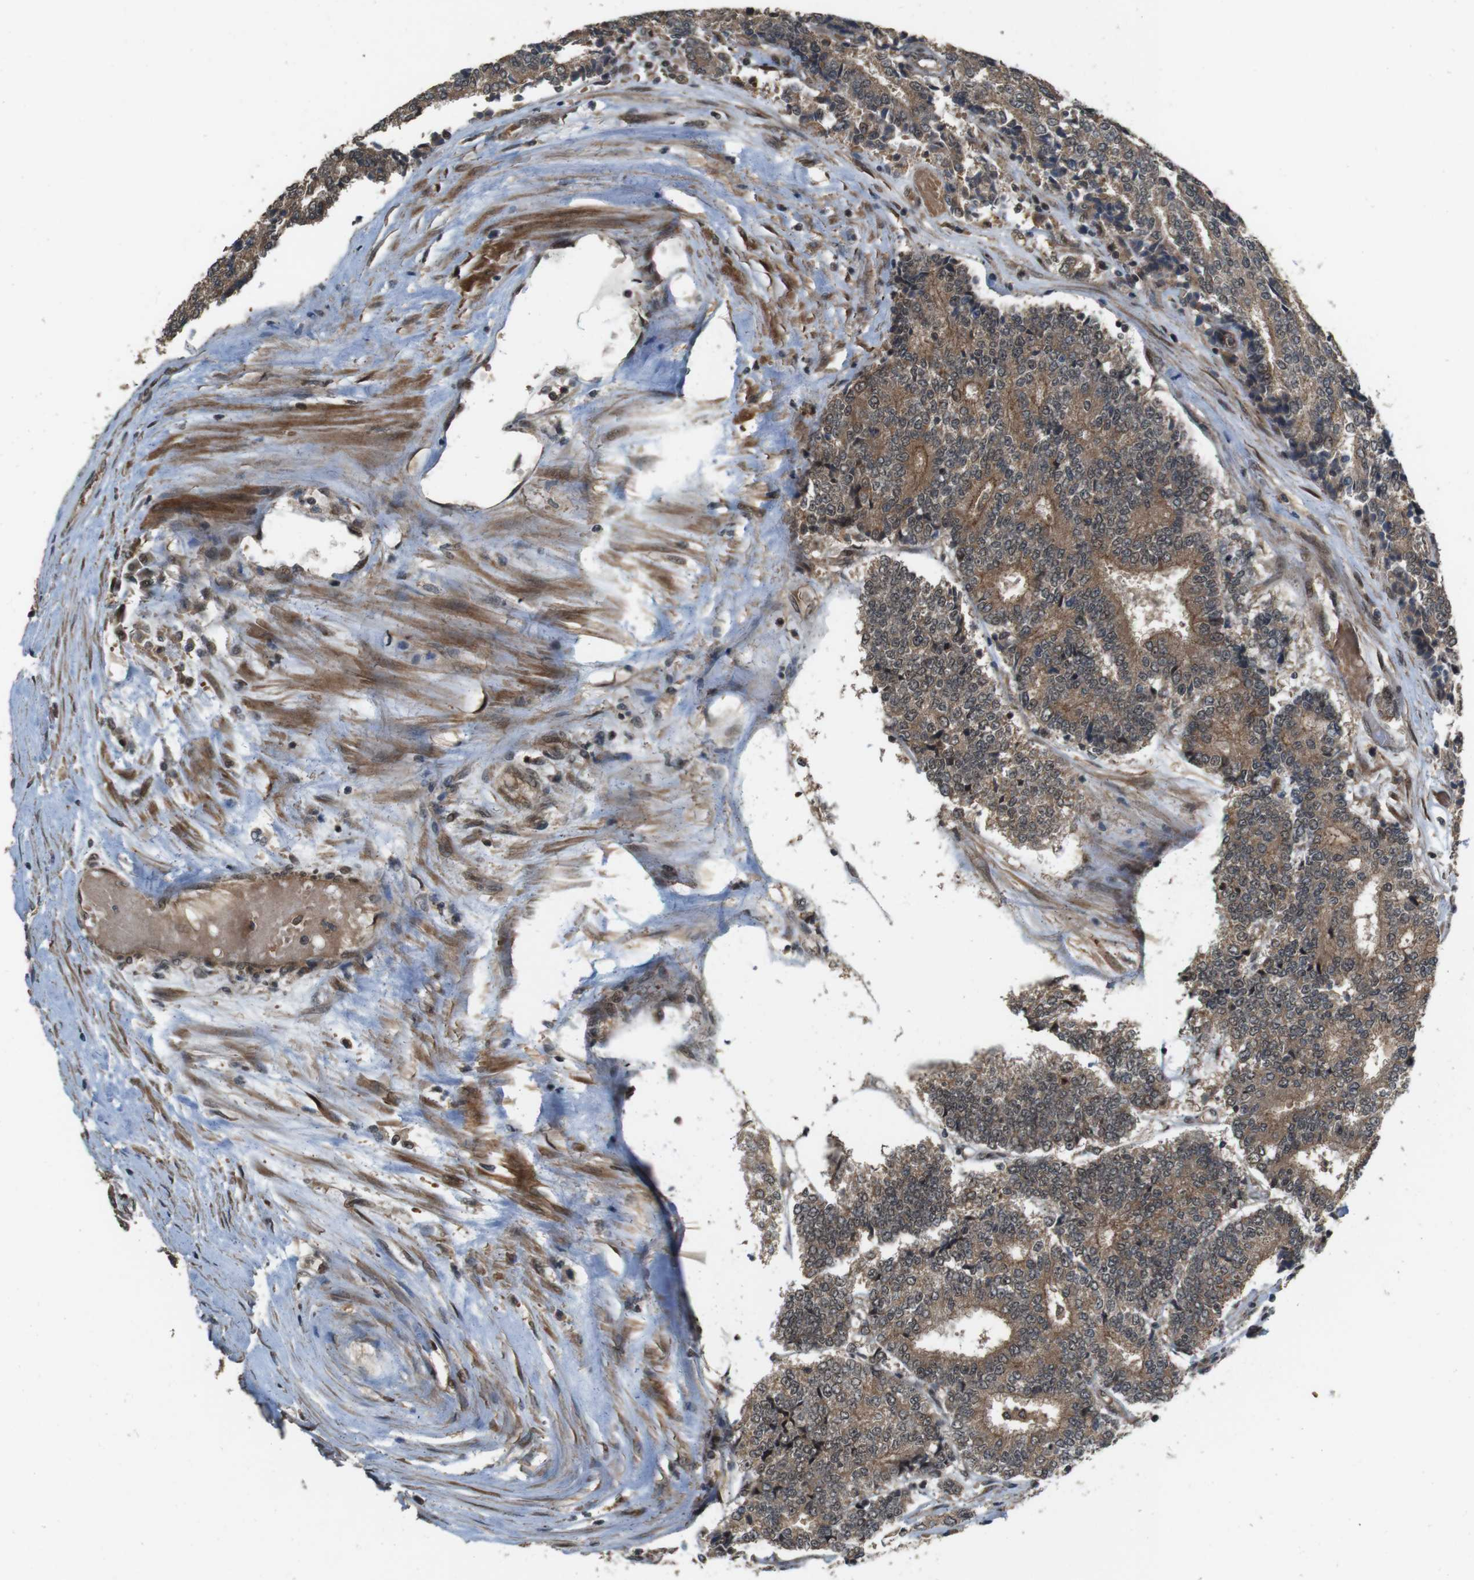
{"staining": {"intensity": "moderate", "quantity": ">75%", "location": "cytoplasmic/membranous"}, "tissue": "prostate cancer", "cell_type": "Tumor cells", "image_type": "cancer", "snomed": [{"axis": "morphology", "description": "Normal tissue, NOS"}, {"axis": "morphology", "description": "Adenocarcinoma, High grade"}, {"axis": "topography", "description": "Prostate"}, {"axis": "topography", "description": "Seminal veicle"}], "caption": "The immunohistochemical stain shows moderate cytoplasmic/membranous staining in tumor cells of high-grade adenocarcinoma (prostate) tissue. (DAB IHC with brightfield microscopy, high magnification).", "gene": "CDC34", "patient": {"sex": "male", "age": 55}}